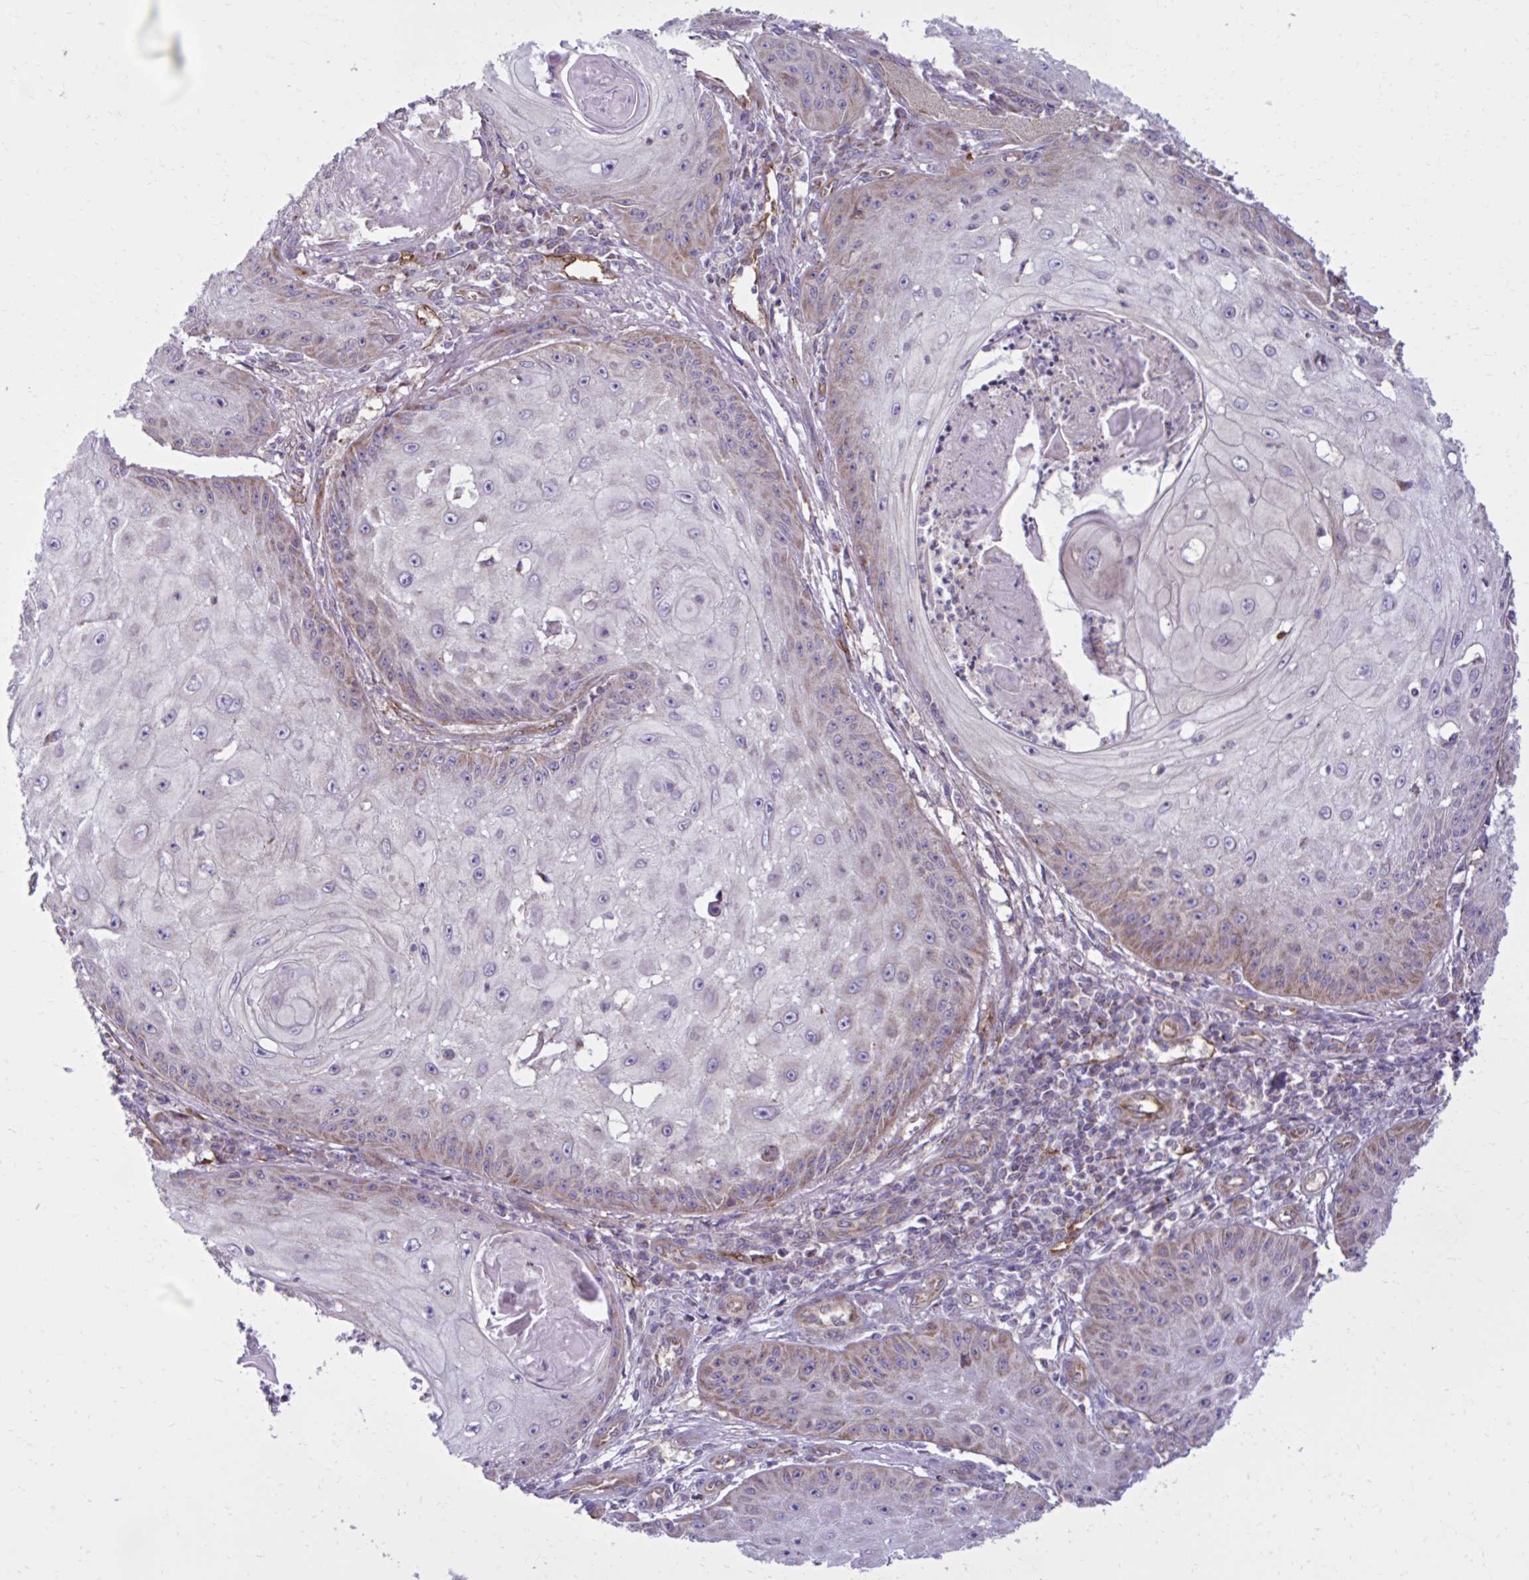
{"staining": {"intensity": "weak", "quantity": "<25%", "location": "cytoplasmic/membranous"}, "tissue": "skin cancer", "cell_type": "Tumor cells", "image_type": "cancer", "snomed": [{"axis": "morphology", "description": "Squamous cell carcinoma, NOS"}, {"axis": "topography", "description": "Skin"}], "caption": "Skin squamous cell carcinoma stained for a protein using immunohistochemistry (IHC) demonstrates no positivity tumor cells.", "gene": "LIMS1", "patient": {"sex": "male", "age": 70}}